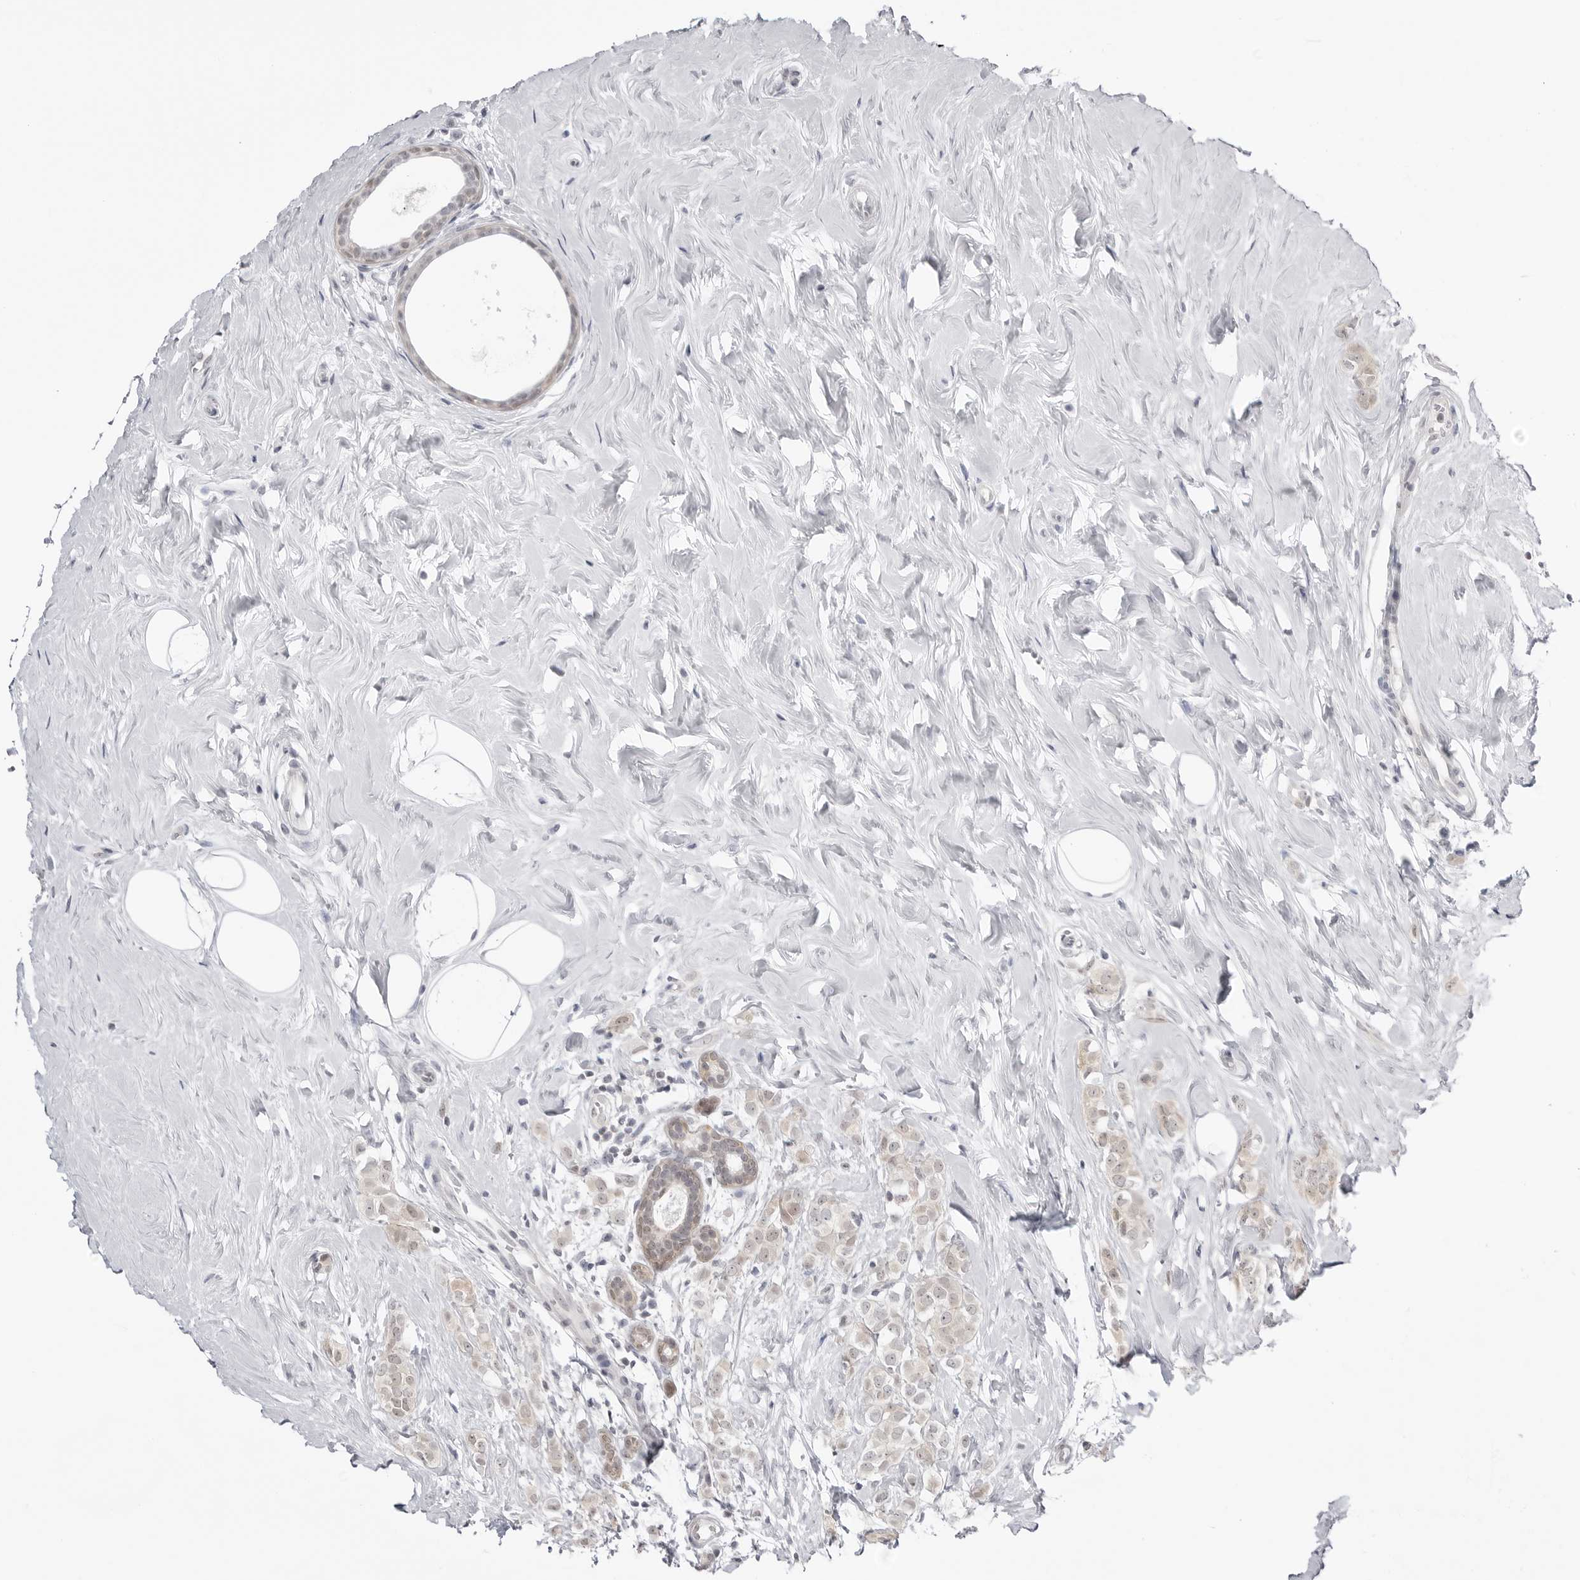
{"staining": {"intensity": "weak", "quantity": "25%-75%", "location": "cytoplasmic/membranous"}, "tissue": "breast cancer", "cell_type": "Tumor cells", "image_type": "cancer", "snomed": [{"axis": "morphology", "description": "Lobular carcinoma"}, {"axis": "topography", "description": "Breast"}], "caption": "The micrograph displays staining of breast lobular carcinoma, revealing weak cytoplasmic/membranous protein staining (brown color) within tumor cells. (DAB IHC with brightfield microscopy, high magnification).", "gene": "YWHAG", "patient": {"sex": "female", "age": 47}}